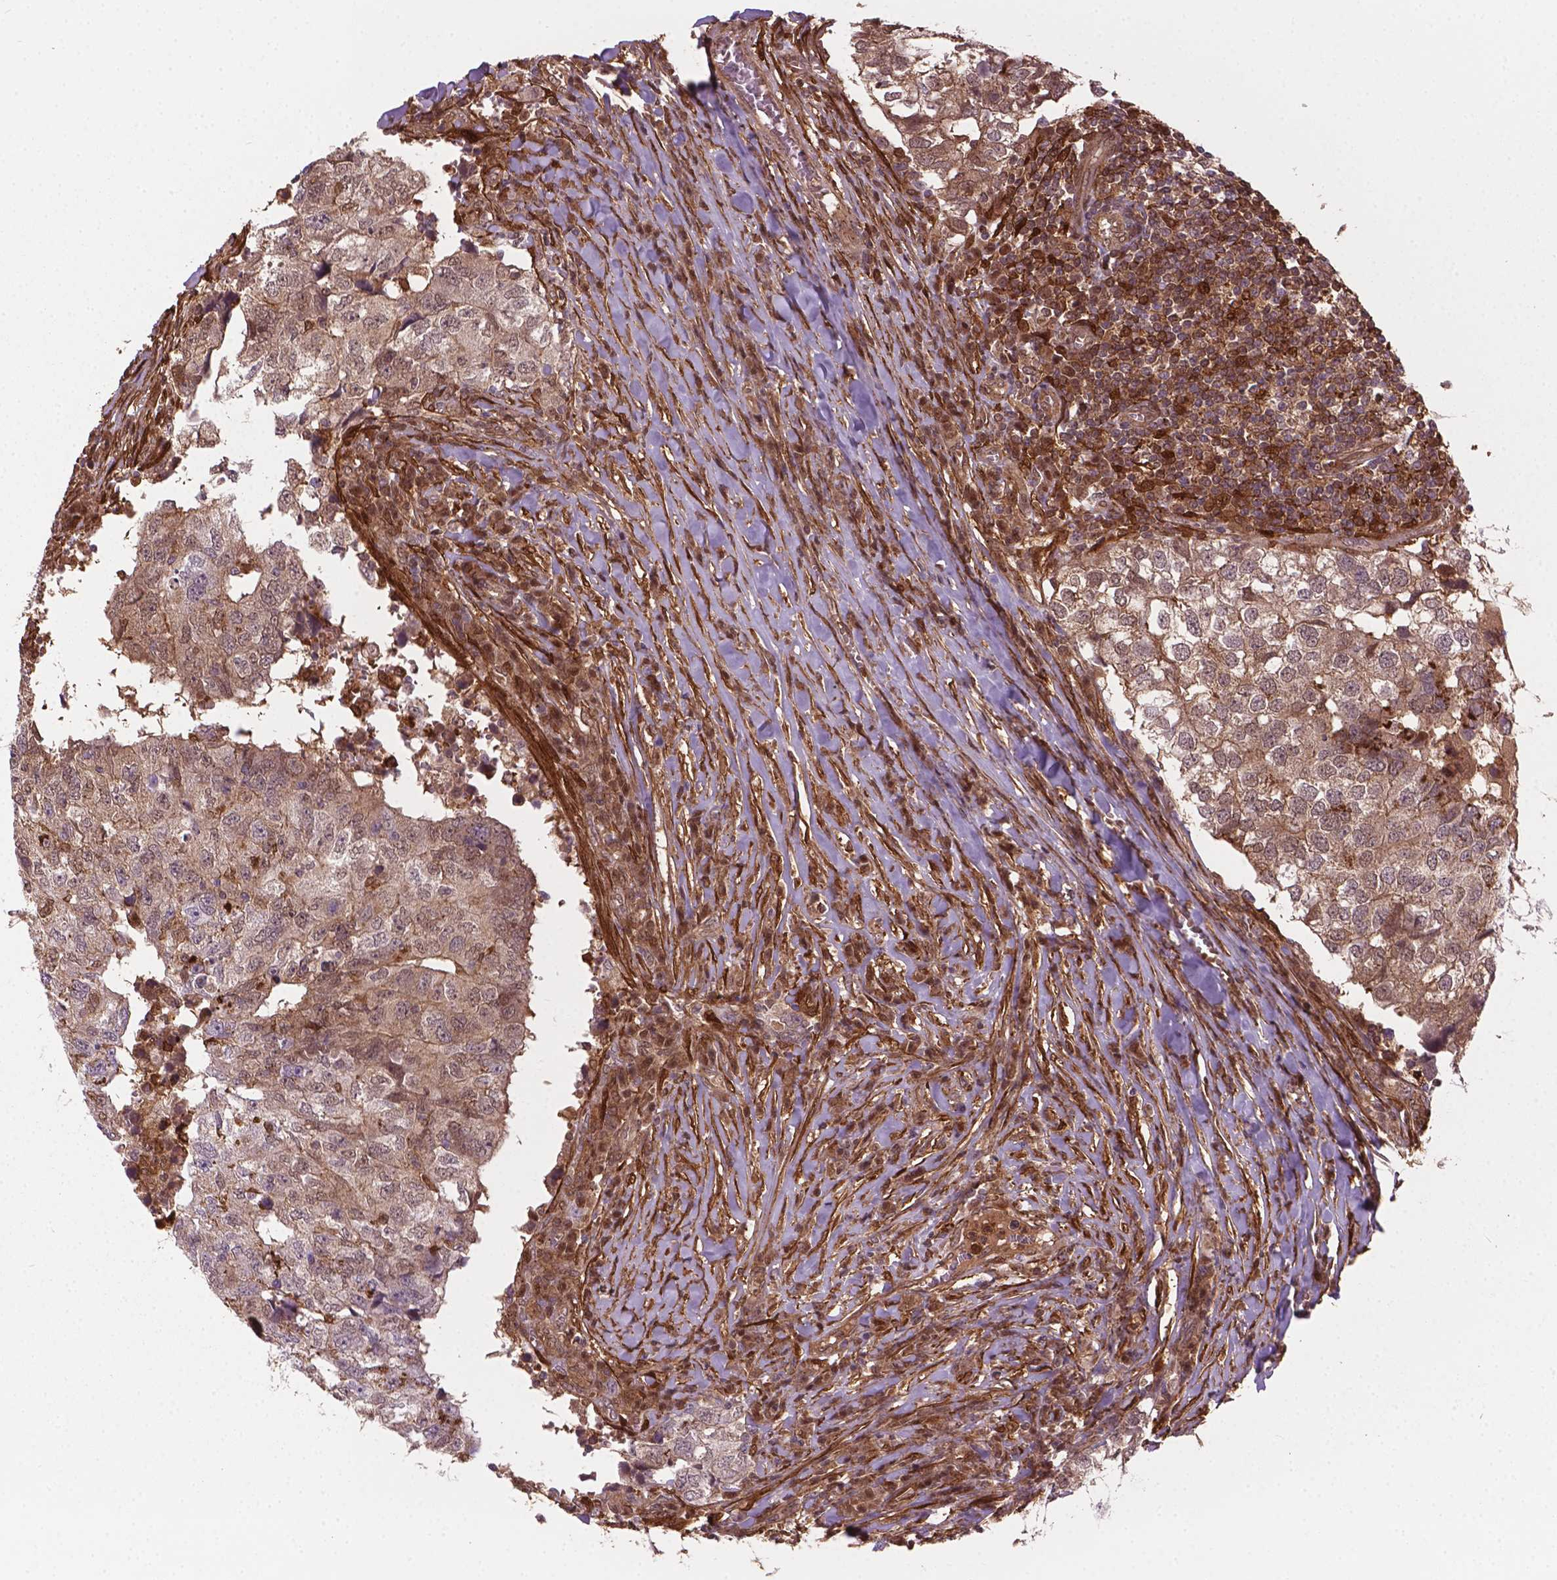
{"staining": {"intensity": "weak", "quantity": "25%-75%", "location": "cytoplasmic/membranous"}, "tissue": "breast cancer", "cell_type": "Tumor cells", "image_type": "cancer", "snomed": [{"axis": "morphology", "description": "Duct carcinoma"}, {"axis": "topography", "description": "Breast"}], "caption": "IHC of human breast cancer exhibits low levels of weak cytoplasmic/membranous staining in about 25%-75% of tumor cells.", "gene": "PLIN3", "patient": {"sex": "female", "age": 30}}